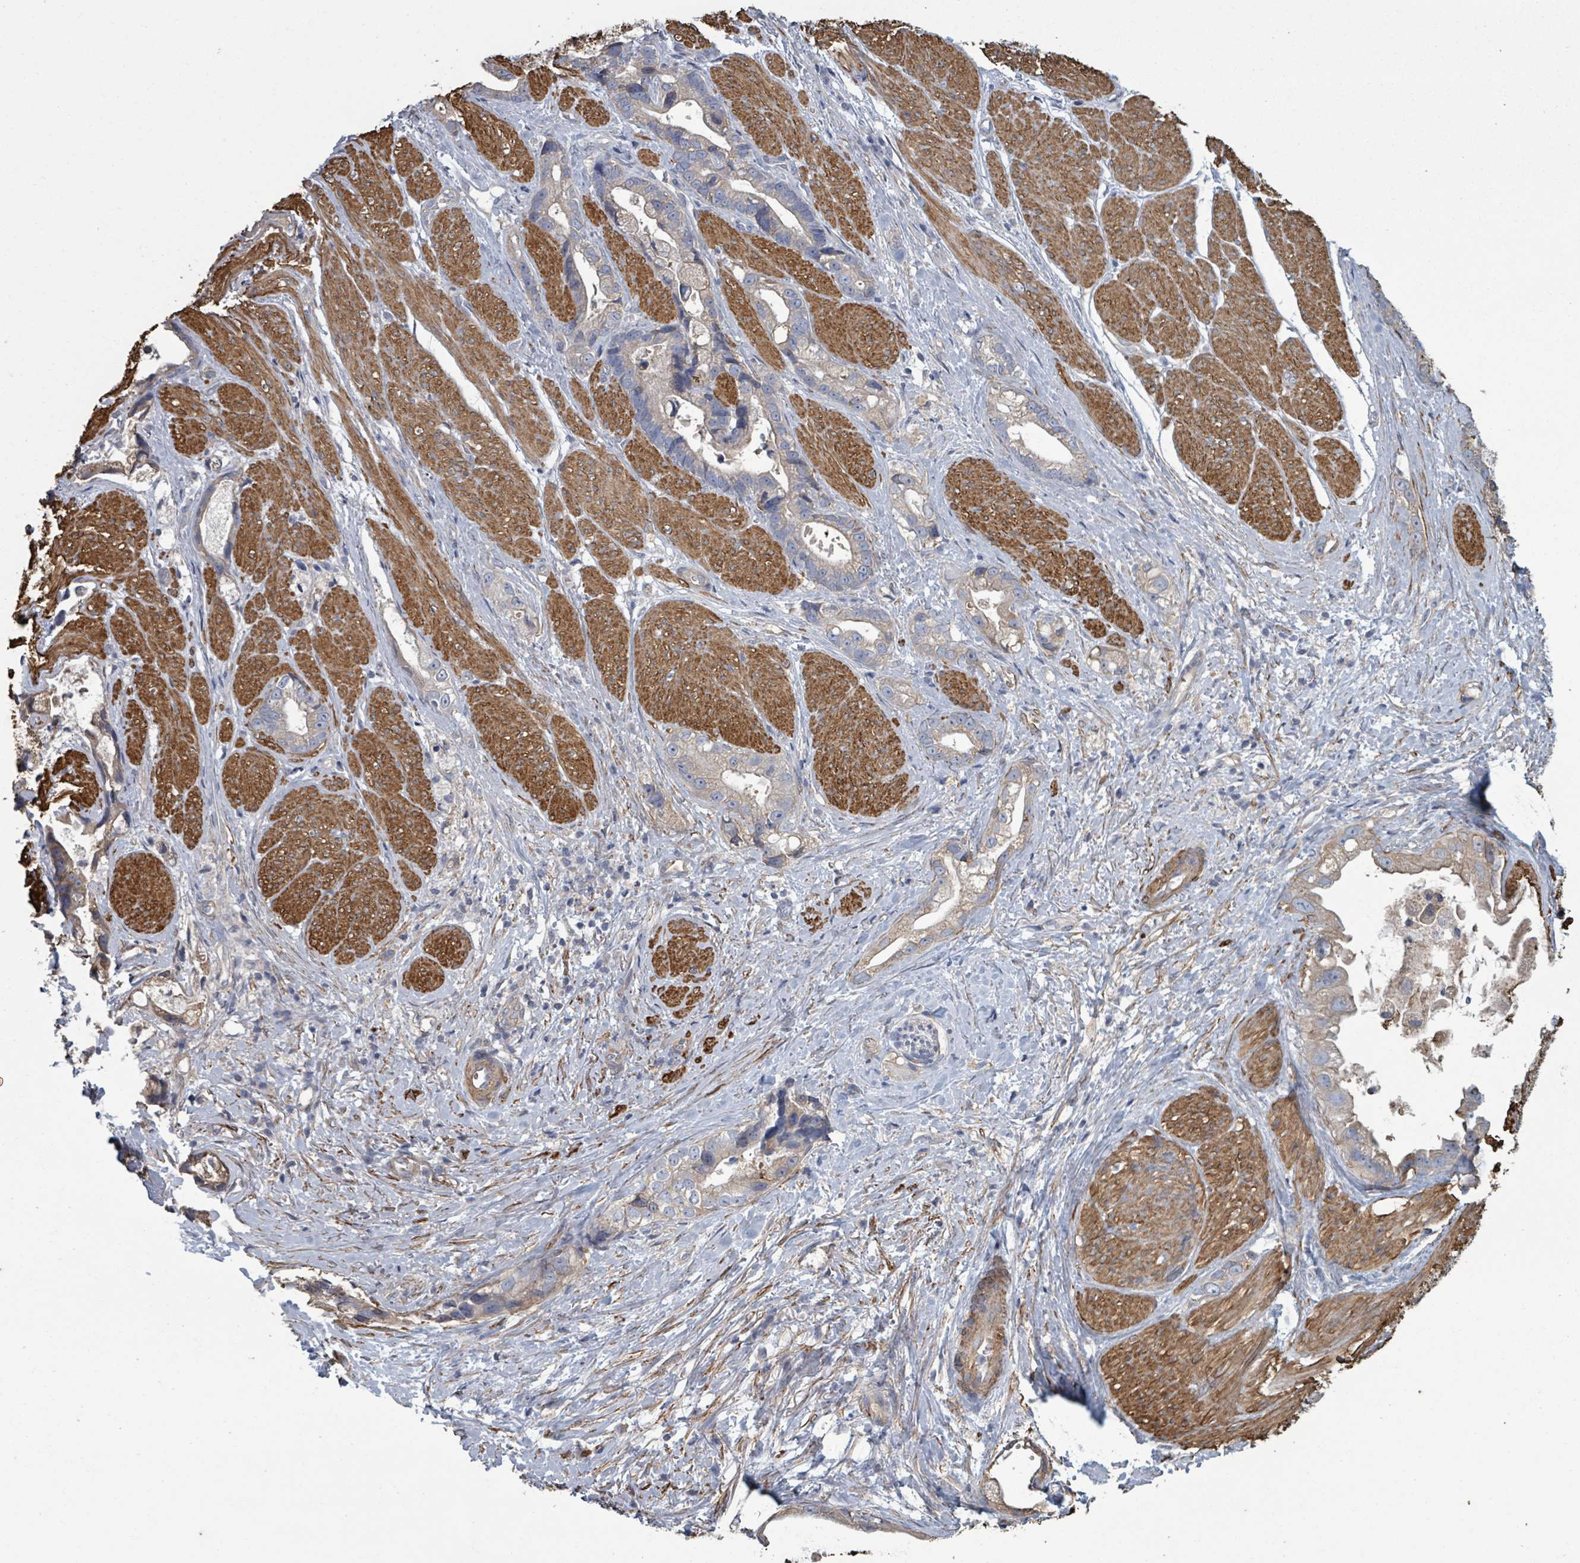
{"staining": {"intensity": "weak", "quantity": "25%-75%", "location": "cytoplasmic/membranous"}, "tissue": "stomach cancer", "cell_type": "Tumor cells", "image_type": "cancer", "snomed": [{"axis": "morphology", "description": "Adenocarcinoma, NOS"}, {"axis": "topography", "description": "Stomach"}], "caption": "Immunohistochemistry staining of adenocarcinoma (stomach), which shows low levels of weak cytoplasmic/membranous staining in approximately 25%-75% of tumor cells indicating weak cytoplasmic/membranous protein staining. The staining was performed using DAB (brown) for protein detection and nuclei were counterstained in hematoxylin (blue).", "gene": "ADCK1", "patient": {"sex": "male", "age": 55}}